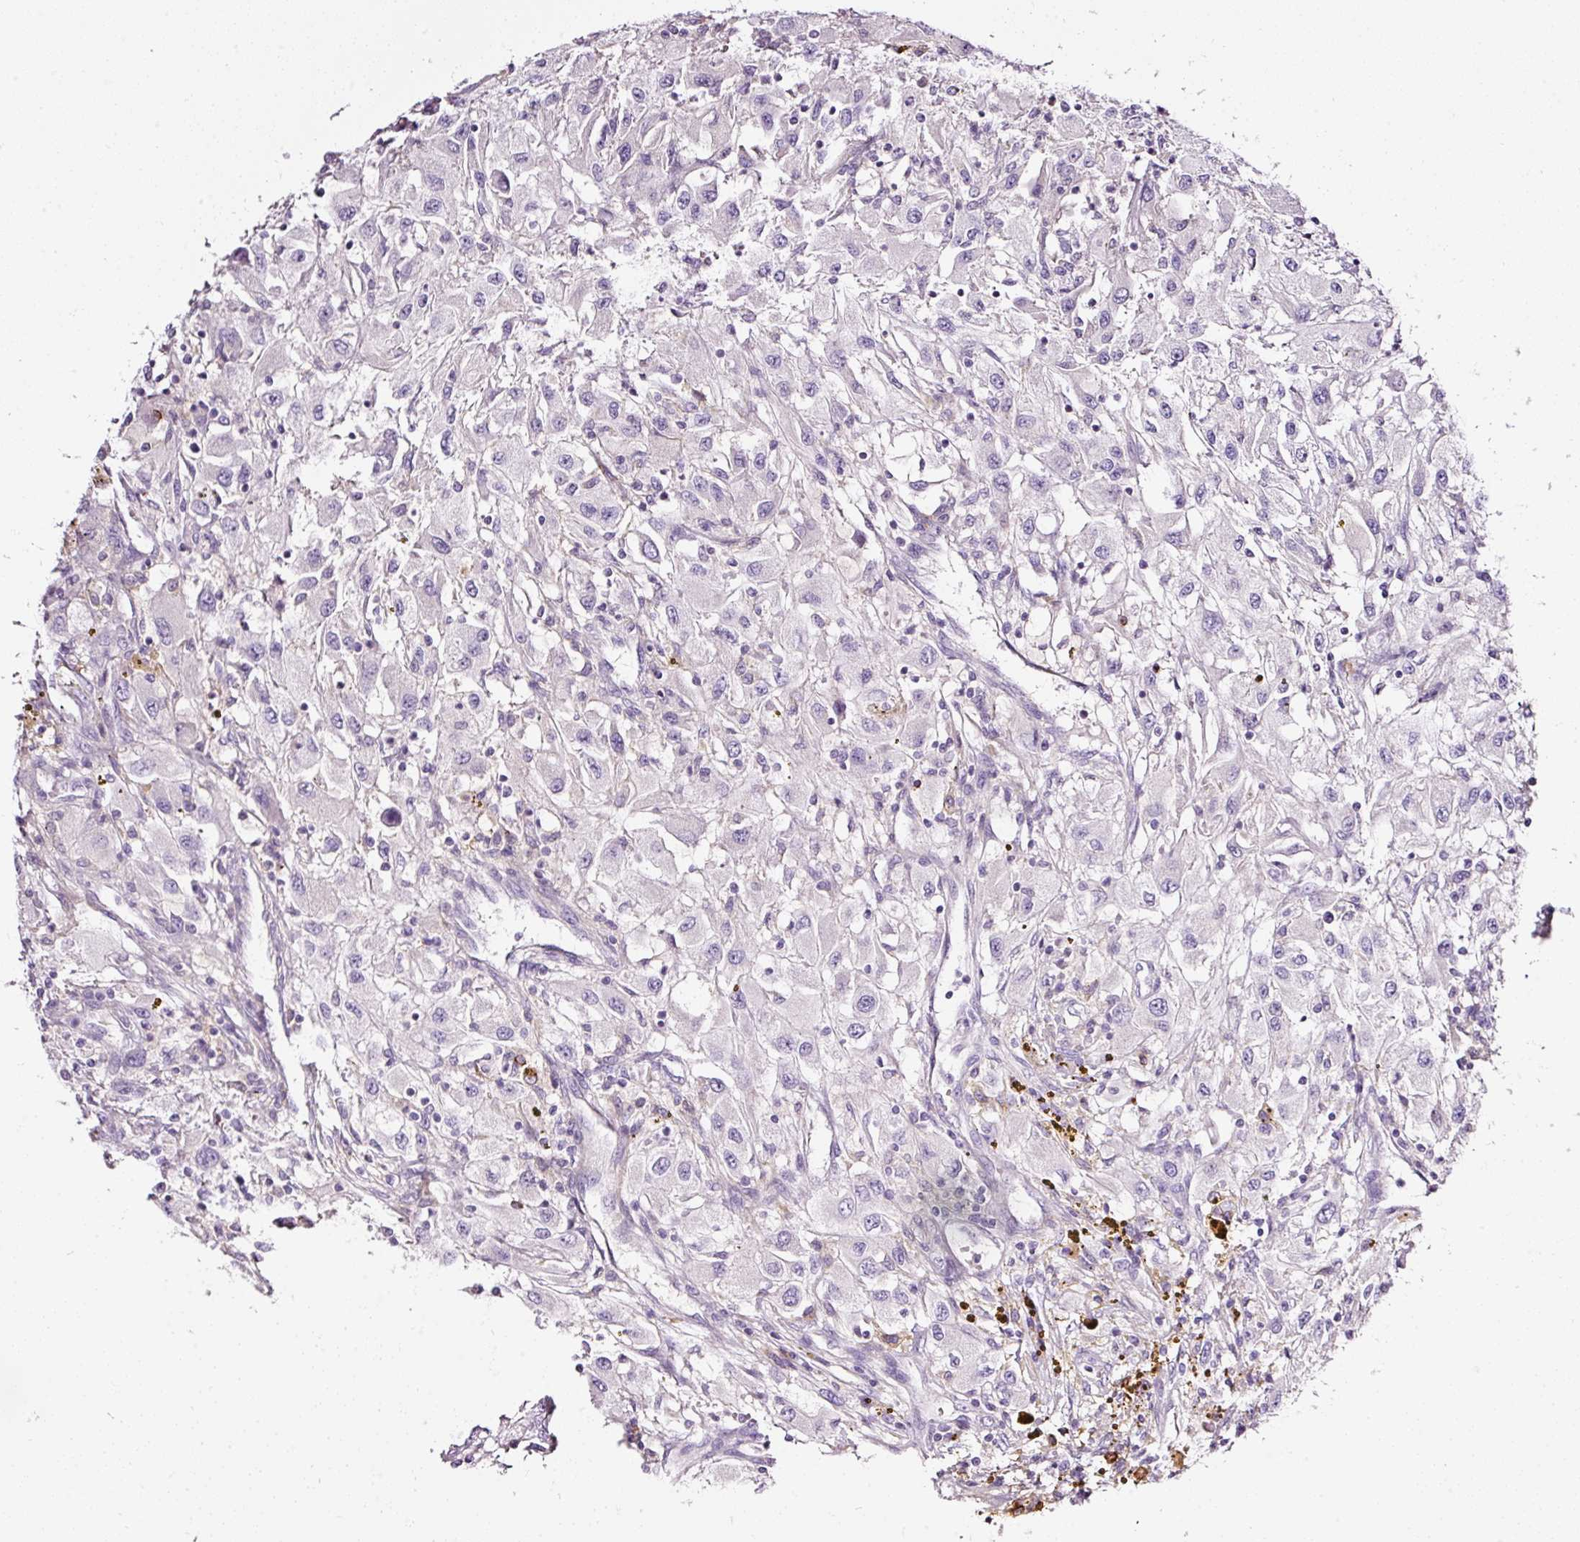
{"staining": {"intensity": "negative", "quantity": "none", "location": "none"}, "tissue": "renal cancer", "cell_type": "Tumor cells", "image_type": "cancer", "snomed": [{"axis": "morphology", "description": "Adenocarcinoma, NOS"}, {"axis": "topography", "description": "Kidney"}], "caption": "Tumor cells show no significant positivity in renal adenocarcinoma.", "gene": "CYB561A3", "patient": {"sex": "female", "age": 67}}